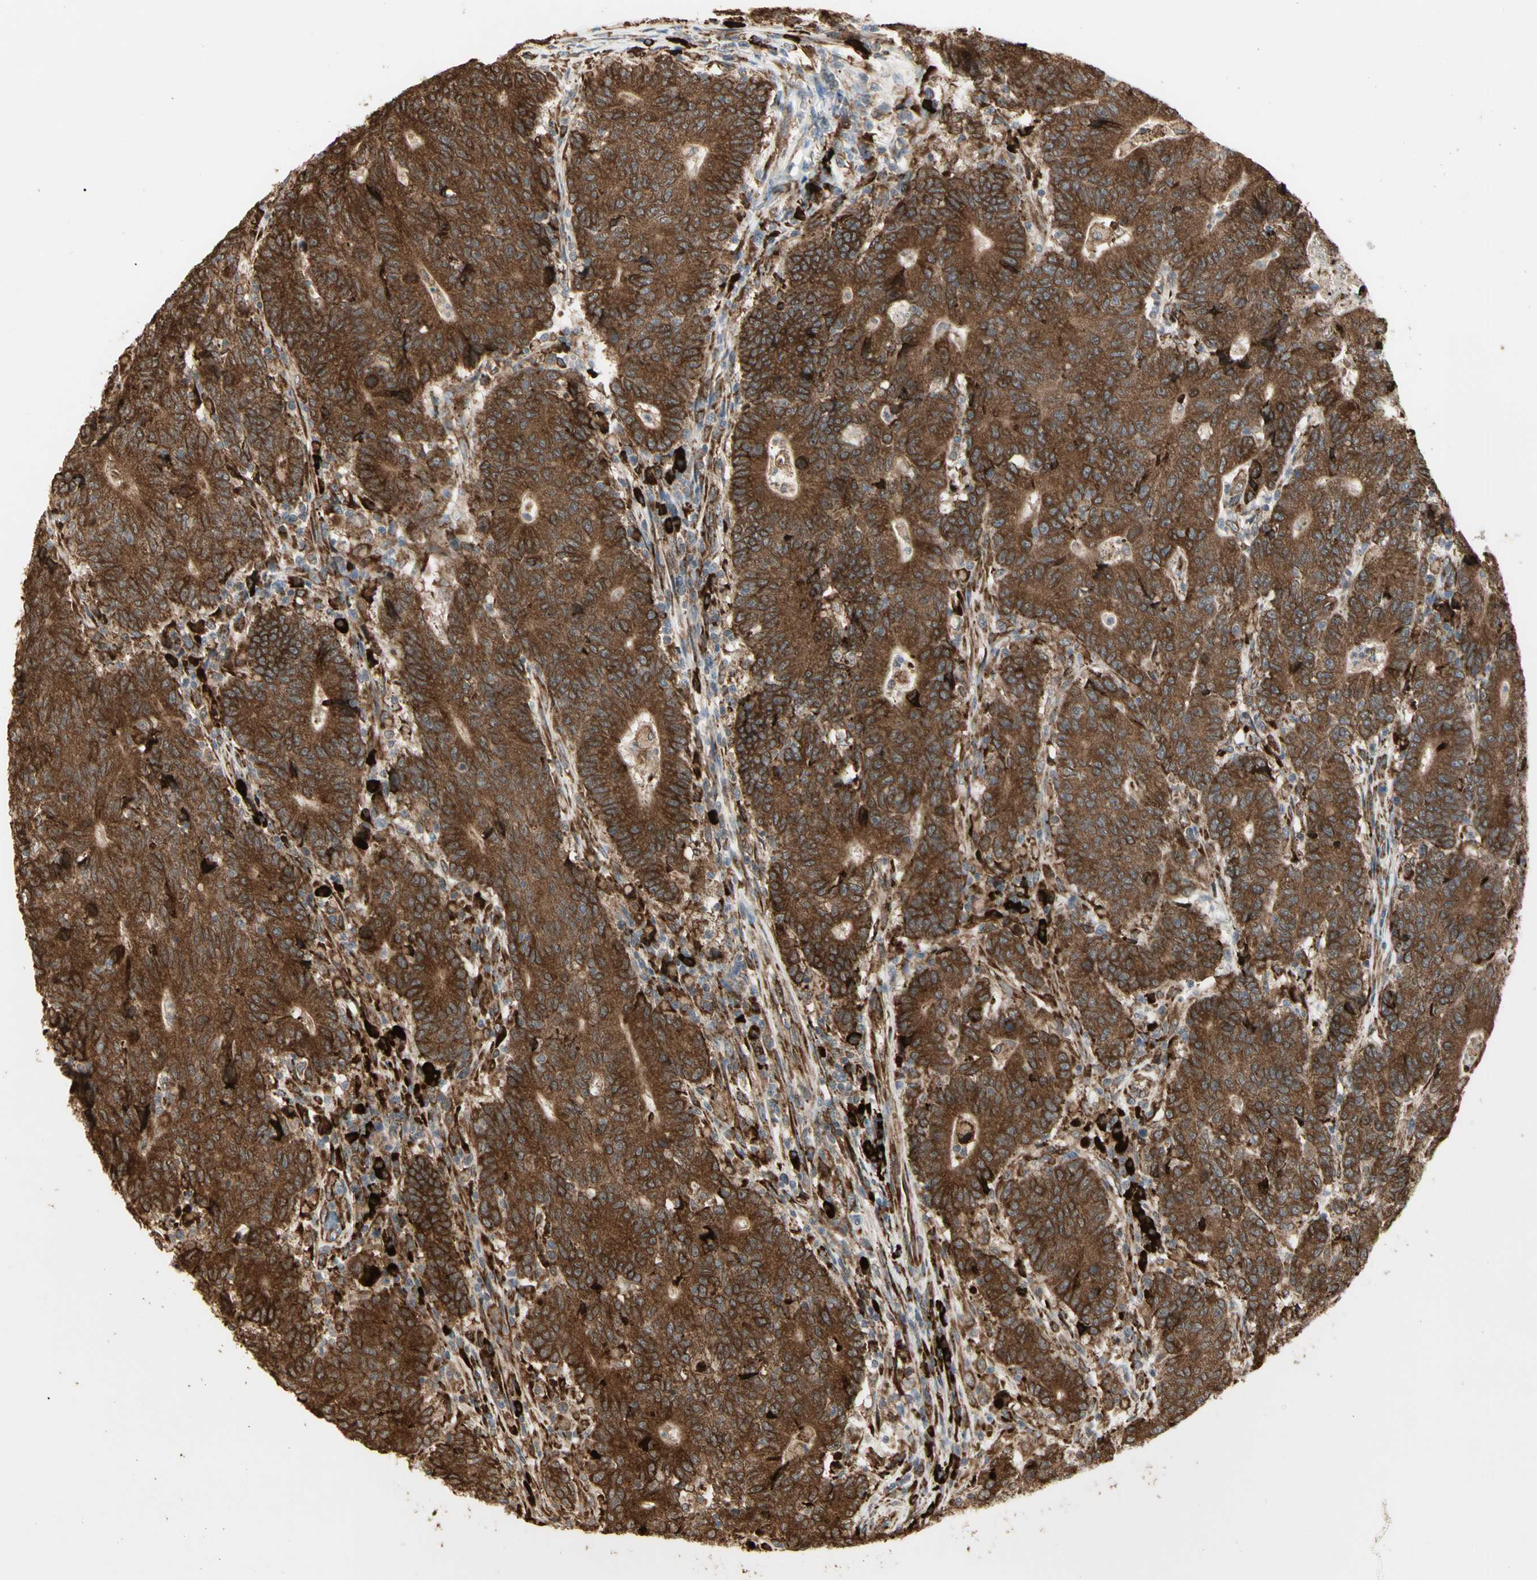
{"staining": {"intensity": "strong", "quantity": ">75%", "location": "cytoplasmic/membranous"}, "tissue": "colorectal cancer", "cell_type": "Tumor cells", "image_type": "cancer", "snomed": [{"axis": "morphology", "description": "Normal tissue, NOS"}, {"axis": "morphology", "description": "Adenocarcinoma, NOS"}, {"axis": "topography", "description": "Colon"}], "caption": "The immunohistochemical stain shows strong cytoplasmic/membranous positivity in tumor cells of colorectal cancer tissue. (Brightfield microscopy of DAB IHC at high magnification).", "gene": "HSP90B1", "patient": {"sex": "female", "age": 75}}